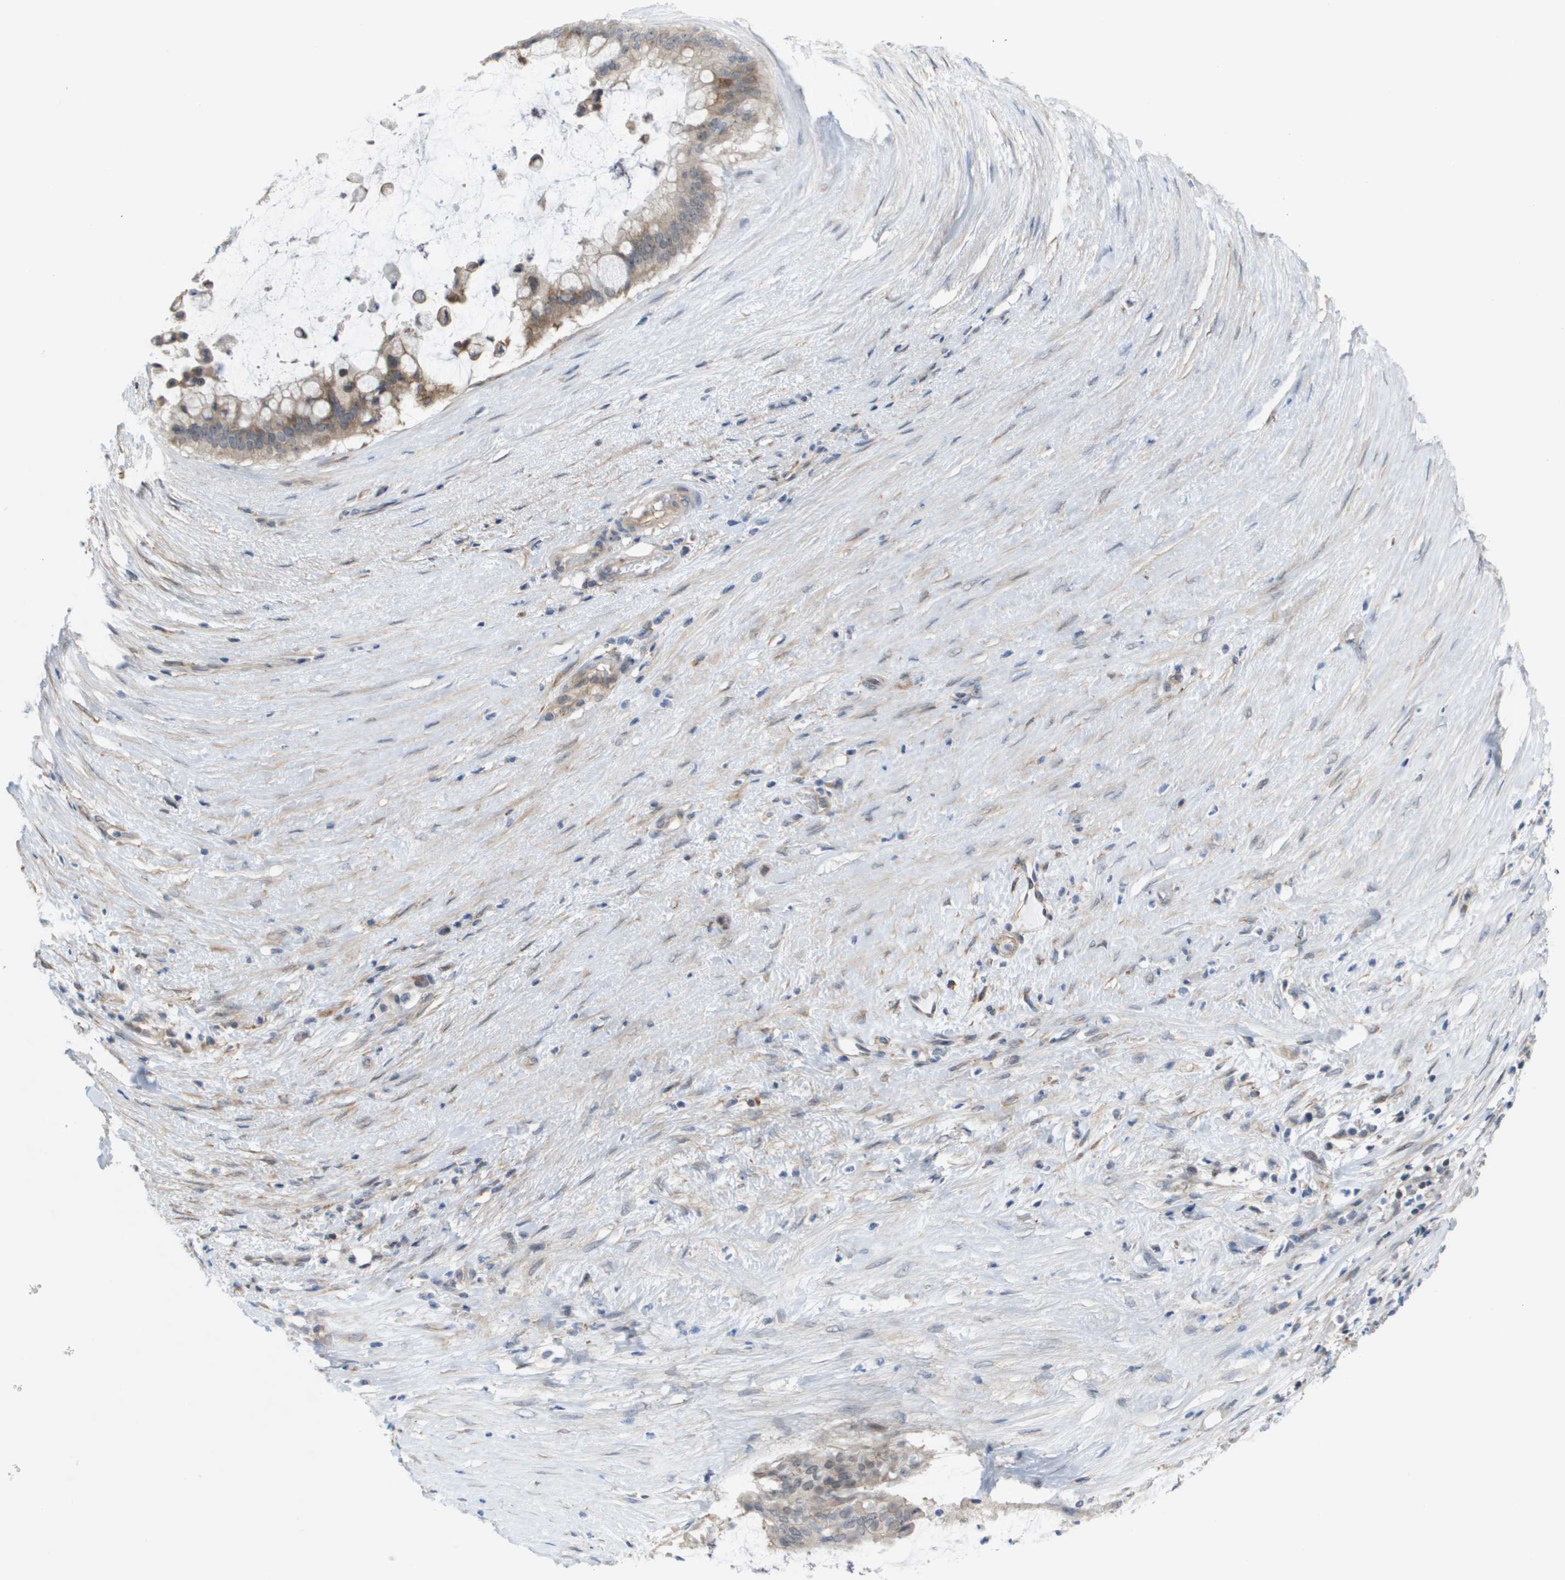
{"staining": {"intensity": "weak", "quantity": "<25%", "location": "cytoplasmic/membranous"}, "tissue": "pancreatic cancer", "cell_type": "Tumor cells", "image_type": "cancer", "snomed": [{"axis": "morphology", "description": "Adenocarcinoma, NOS"}, {"axis": "topography", "description": "Pancreas"}], "caption": "This is an immunohistochemistry (IHC) histopathology image of human pancreatic adenocarcinoma. There is no positivity in tumor cells.", "gene": "MTARC2", "patient": {"sex": "male", "age": 41}}